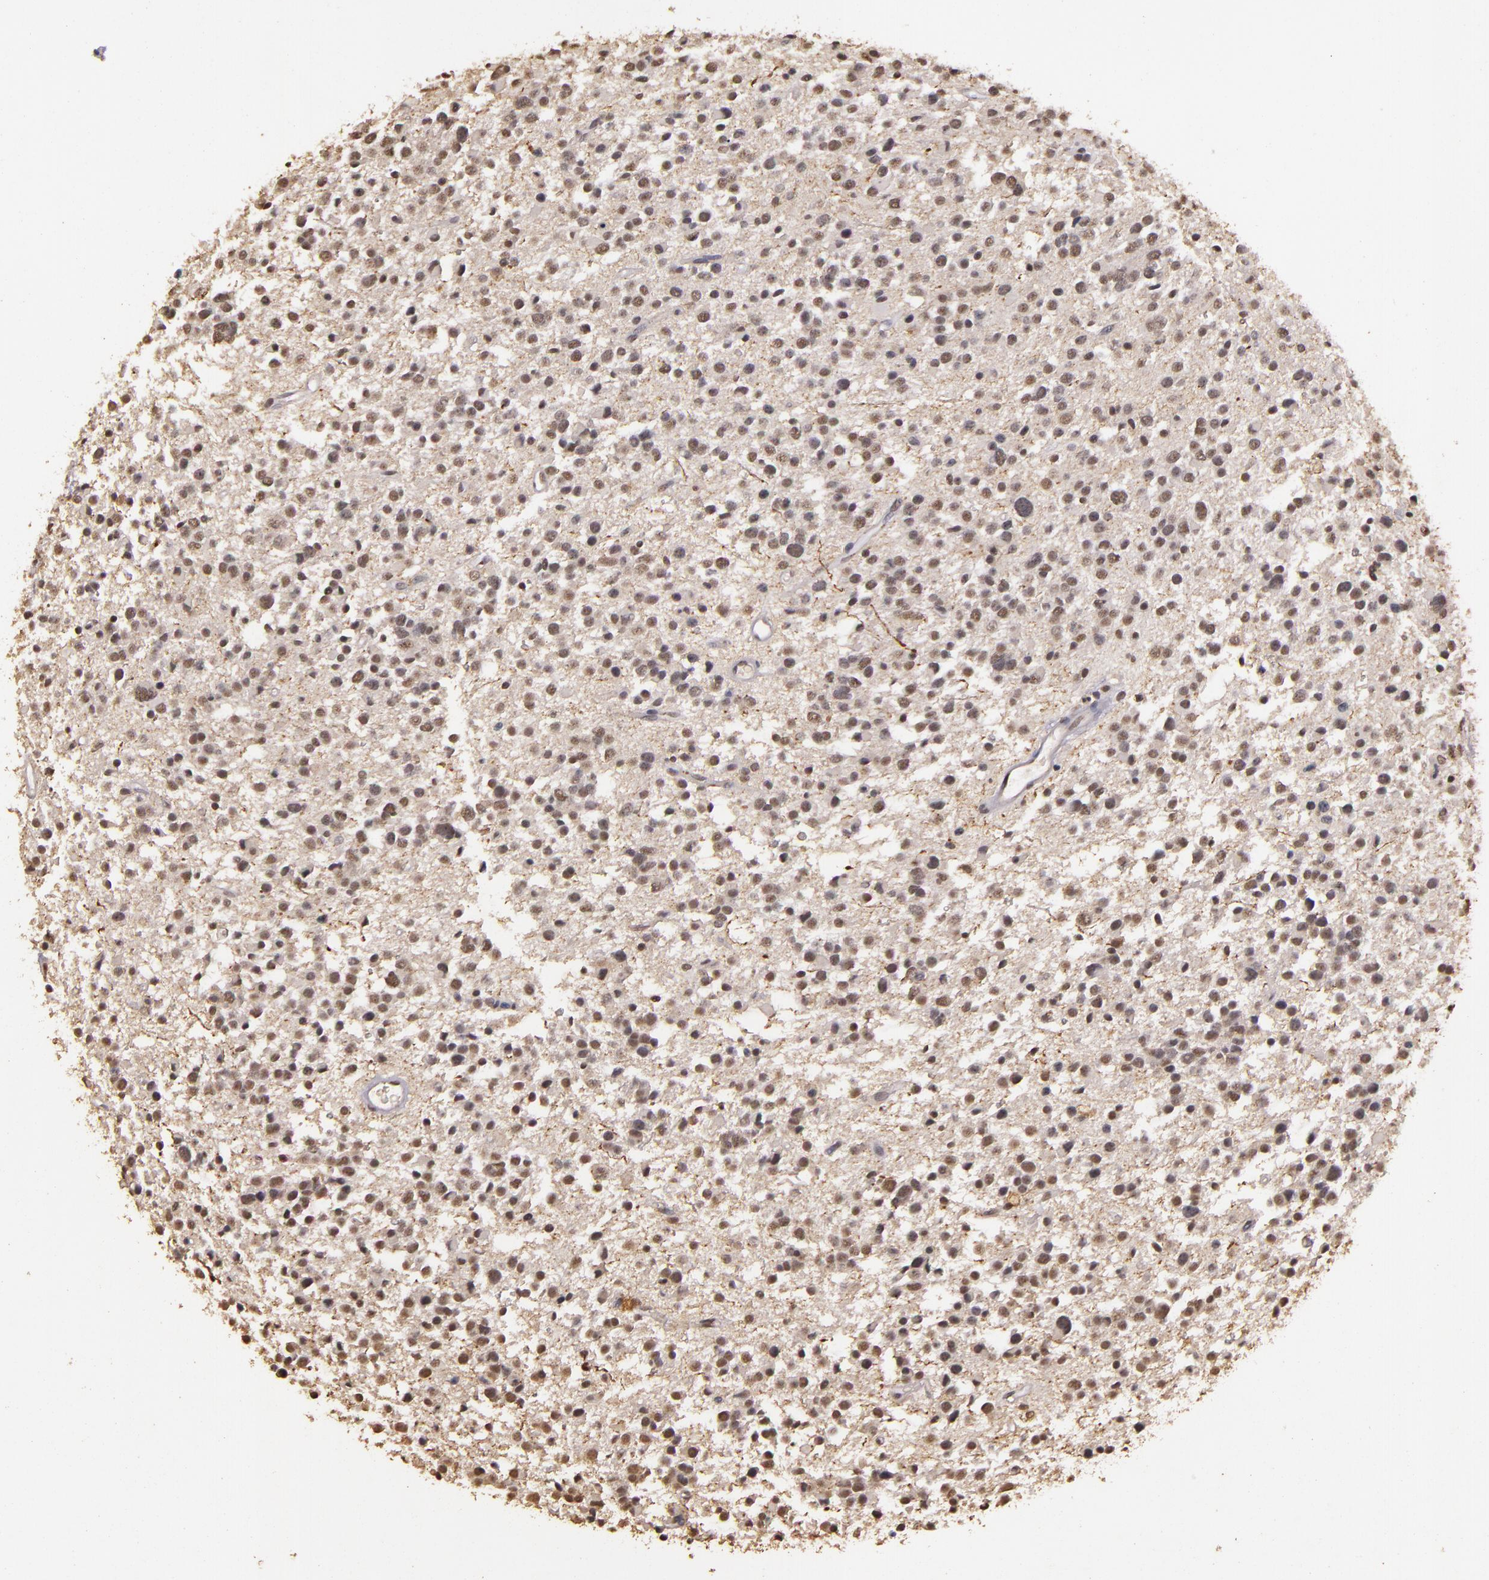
{"staining": {"intensity": "weak", "quantity": "25%-75%", "location": "nuclear"}, "tissue": "glioma", "cell_type": "Tumor cells", "image_type": "cancer", "snomed": [{"axis": "morphology", "description": "Glioma, malignant, Low grade"}, {"axis": "topography", "description": "Brain"}], "caption": "Immunohistochemical staining of human low-grade glioma (malignant) displays low levels of weak nuclear protein positivity in approximately 25%-75% of tumor cells.", "gene": "CBX3", "patient": {"sex": "female", "age": 36}}